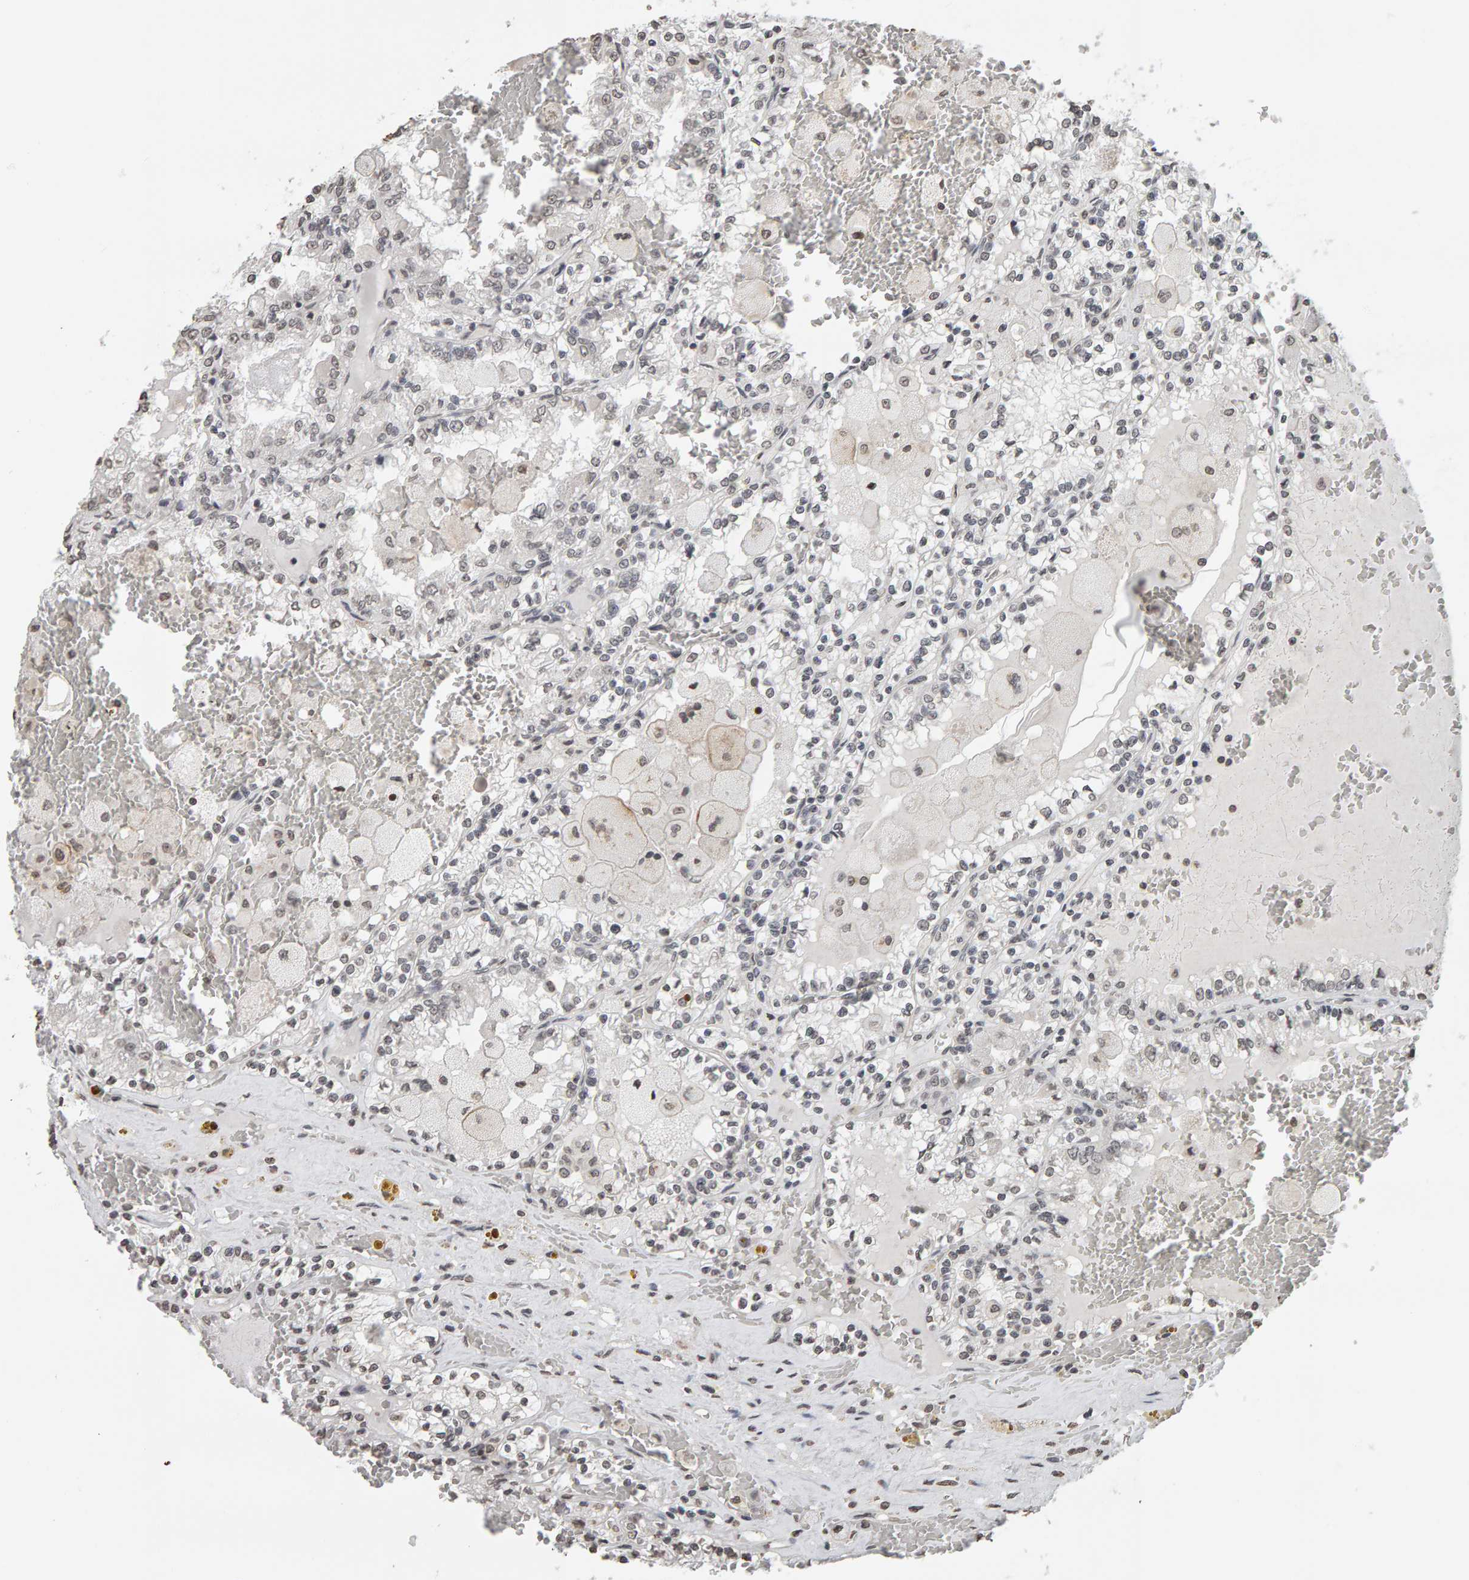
{"staining": {"intensity": "weak", "quantity": "25%-75%", "location": "nuclear"}, "tissue": "renal cancer", "cell_type": "Tumor cells", "image_type": "cancer", "snomed": [{"axis": "morphology", "description": "Adenocarcinoma, NOS"}, {"axis": "topography", "description": "Kidney"}], "caption": "Human renal cancer (adenocarcinoma) stained for a protein (brown) displays weak nuclear positive expression in about 25%-75% of tumor cells.", "gene": "AFF4", "patient": {"sex": "female", "age": 56}}